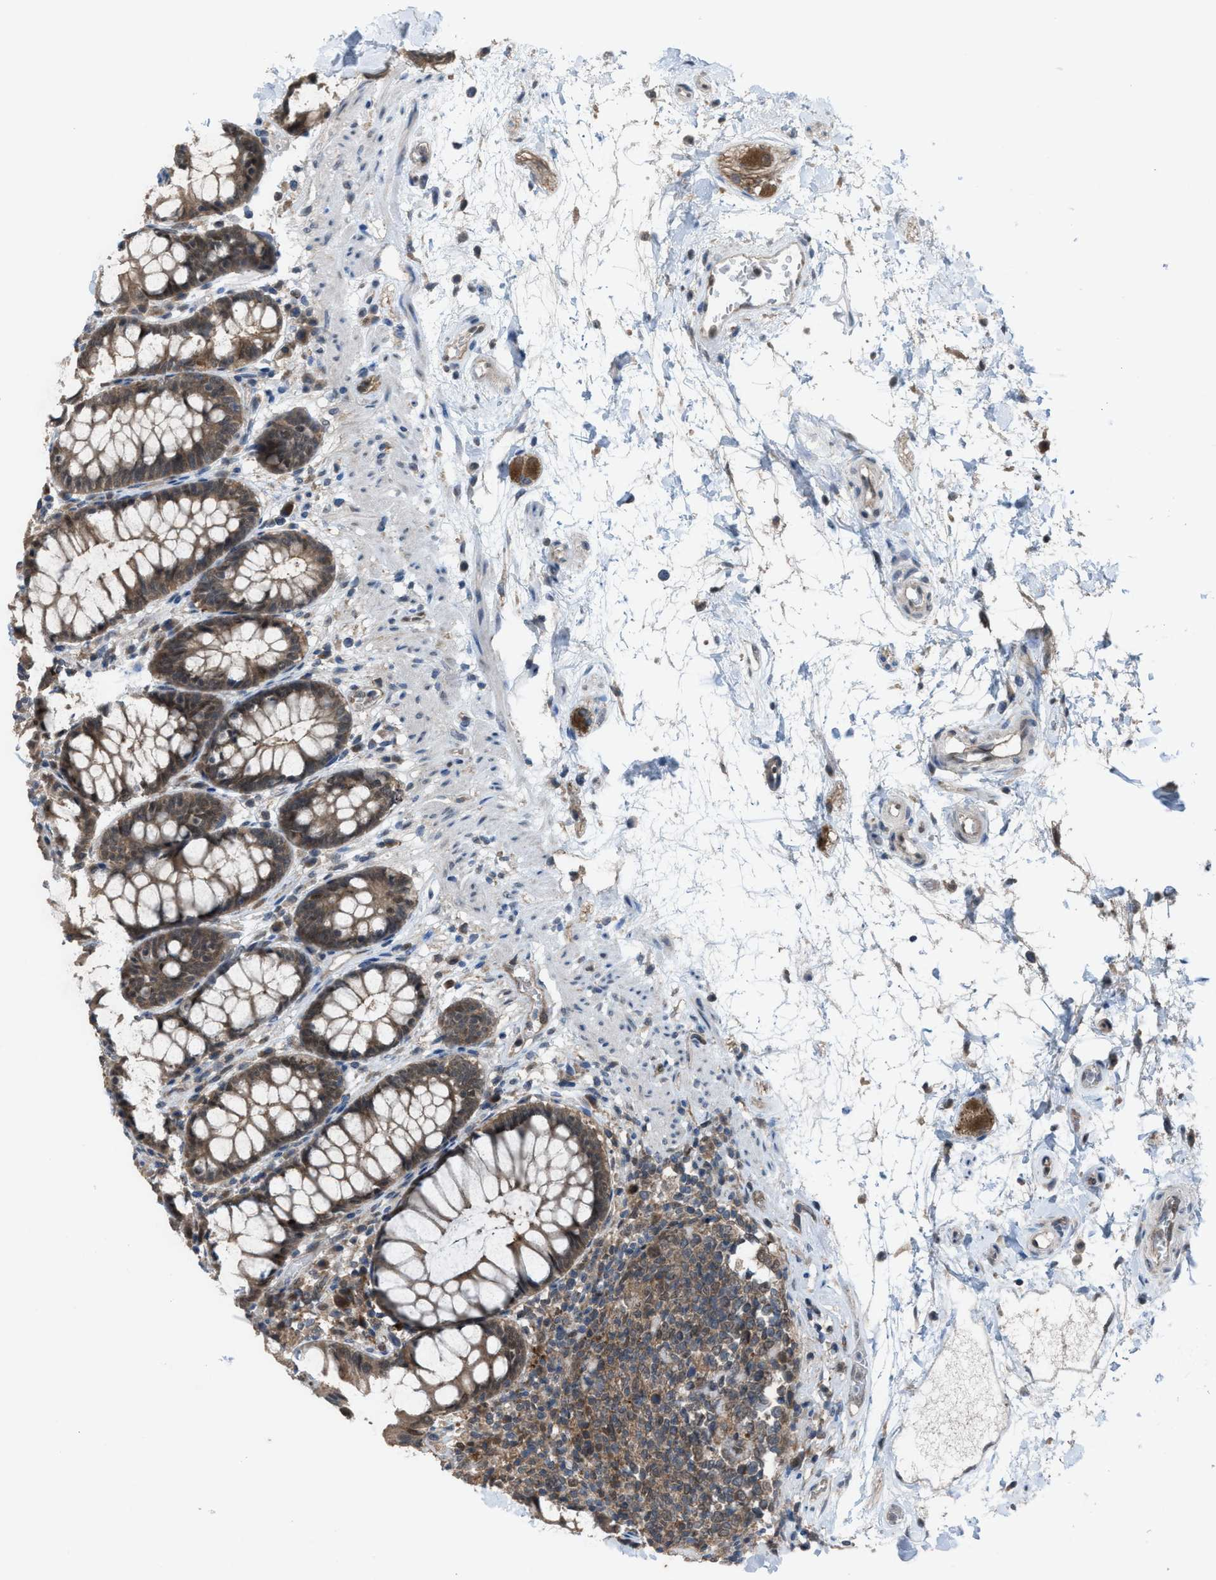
{"staining": {"intensity": "moderate", "quantity": ">75%", "location": "cytoplasmic/membranous"}, "tissue": "rectum", "cell_type": "Glandular cells", "image_type": "normal", "snomed": [{"axis": "morphology", "description": "Normal tissue, NOS"}, {"axis": "topography", "description": "Rectum"}], "caption": "The micrograph shows a brown stain indicating the presence of a protein in the cytoplasmic/membranous of glandular cells in rectum. The protein is shown in brown color, while the nuclei are stained blue.", "gene": "PLAA", "patient": {"sex": "male", "age": 64}}